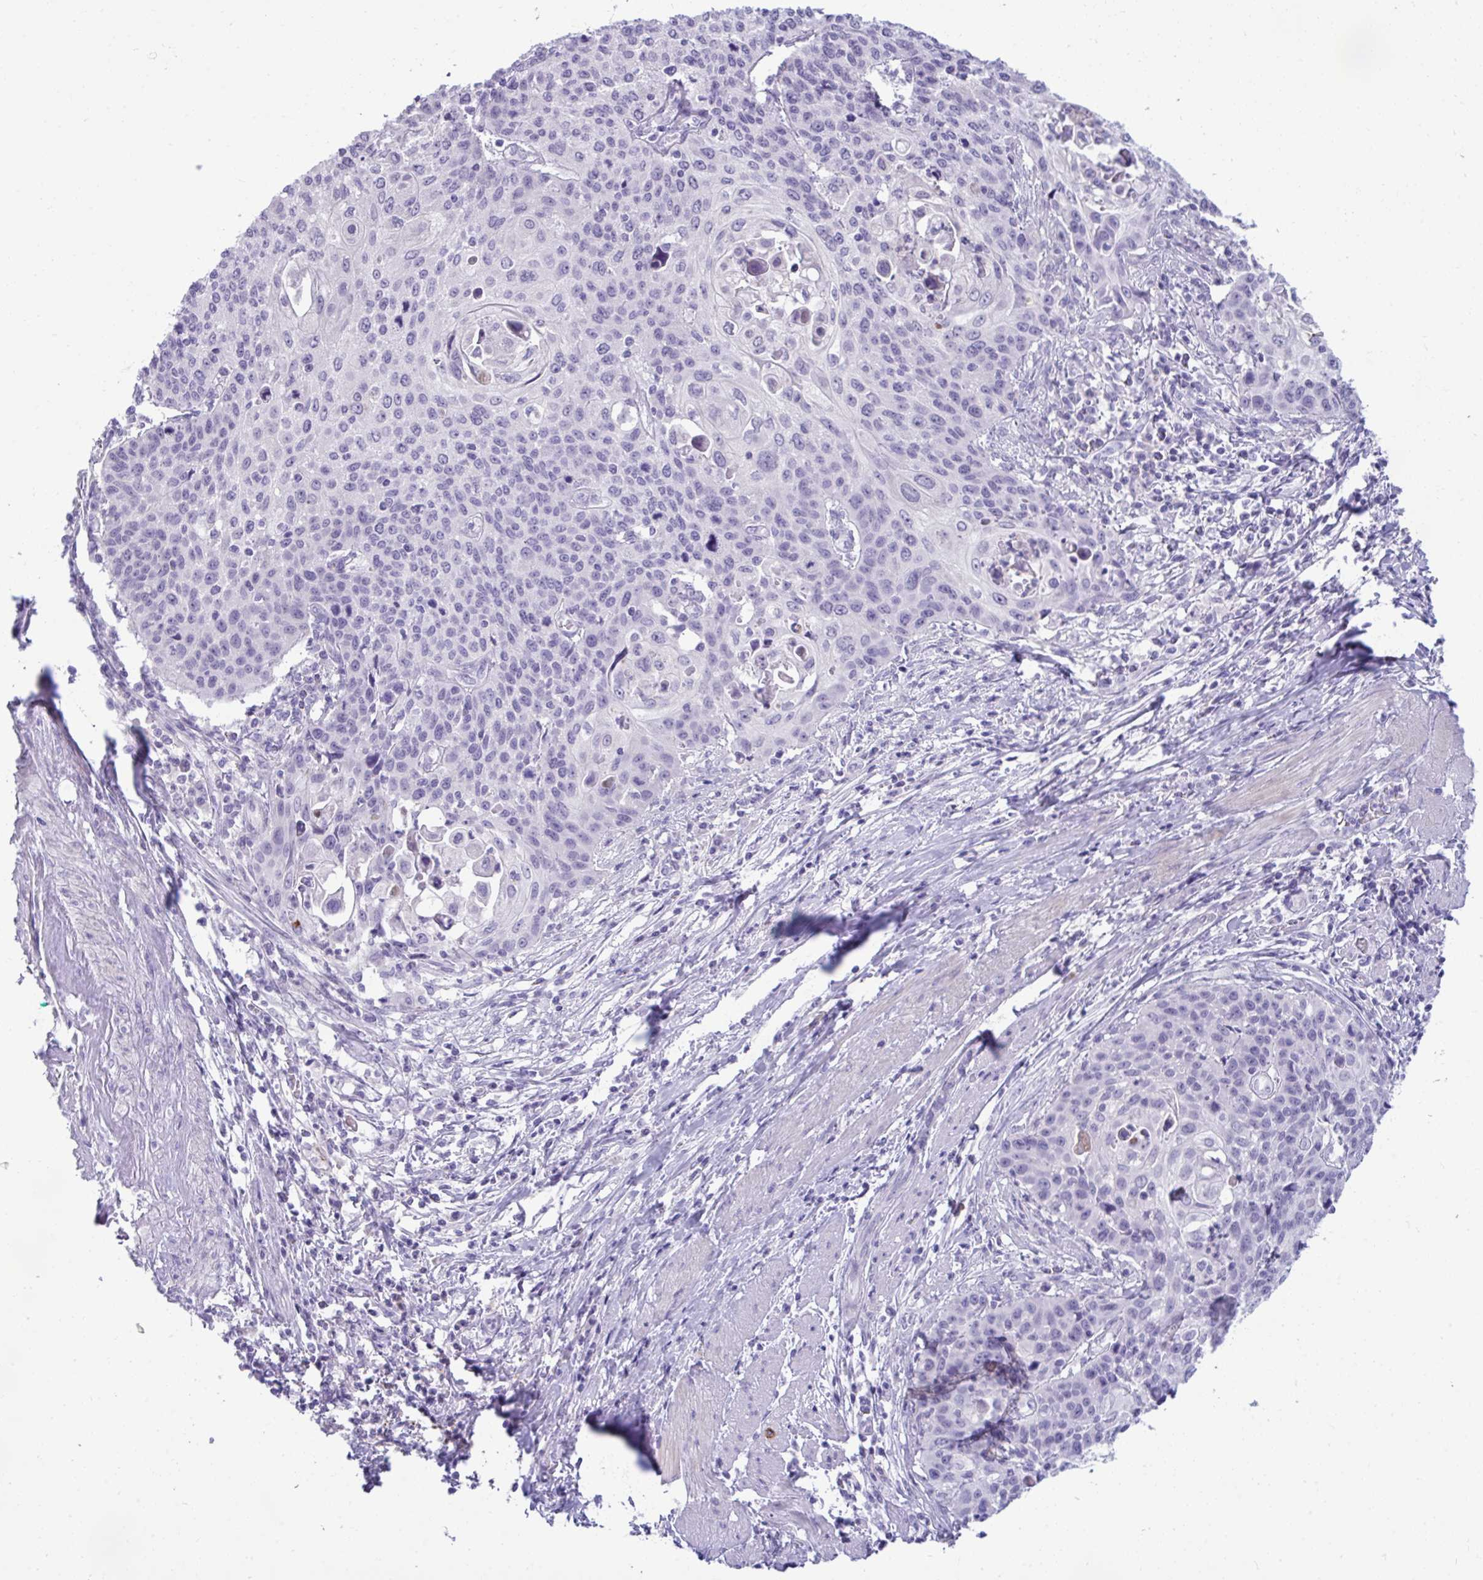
{"staining": {"intensity": "negative", "quantity": "none", "location": "none"}, "tissue": "cervical cancer", "cell_type": "Tumor cells", "image_type": "cancer", "snomed": [{"axis": "morphology", "description": "Squamous cell carcinoma, NOS"}, {"axis": "topography", "description": "Cervix"}], "caption": "There is no significant staining in tumor cells of squamous cell carcinoma (cervical).", "gene": "PIGZ", "patient": {"sex": "female", "age": 65}}